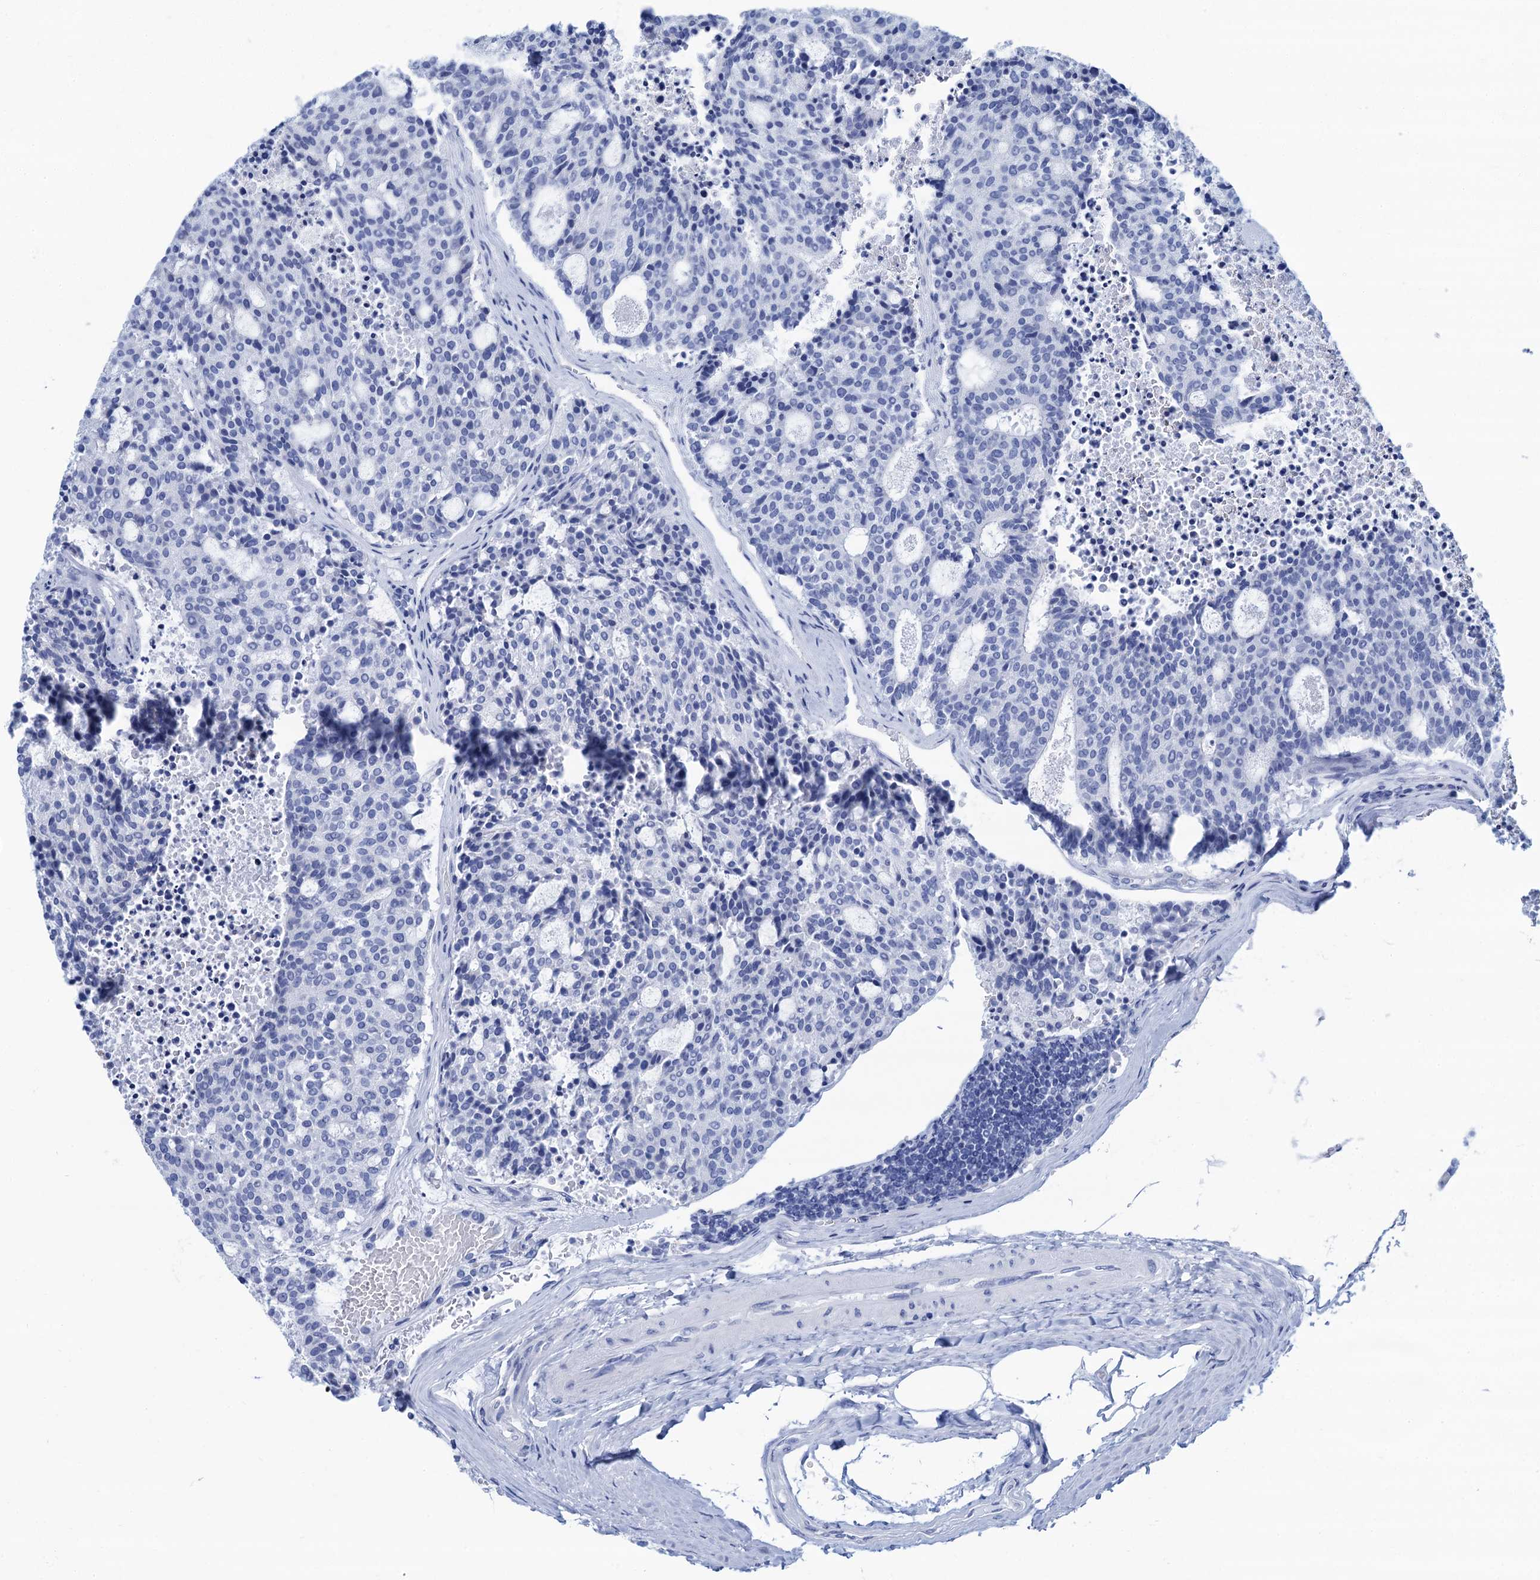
{"staining": {"intensity": "negative", "quantity": "none", "location": "none"}, "tissue": "carcinoid", "cell_type": "Tumor cells", "image_type": "cancer", "snomed": [{"axis": "morphology", "description": "Carcinoid, malignant, NOS"}, {"axis": "topography", "description": "Pancreas"}], "caption": "High magnification brightfield microscopy of malignant carcinoid stained with DAB (3,3'-diaminobenzidine) (brown) and counterstained with hematoxylin (blue): tumor cells show no significant expression. (Immunohistochemistry (ihc), brightfield microscopy, high magnification).", "gene": "CABYR", "patient": {"sex": "female", "age": 54}}